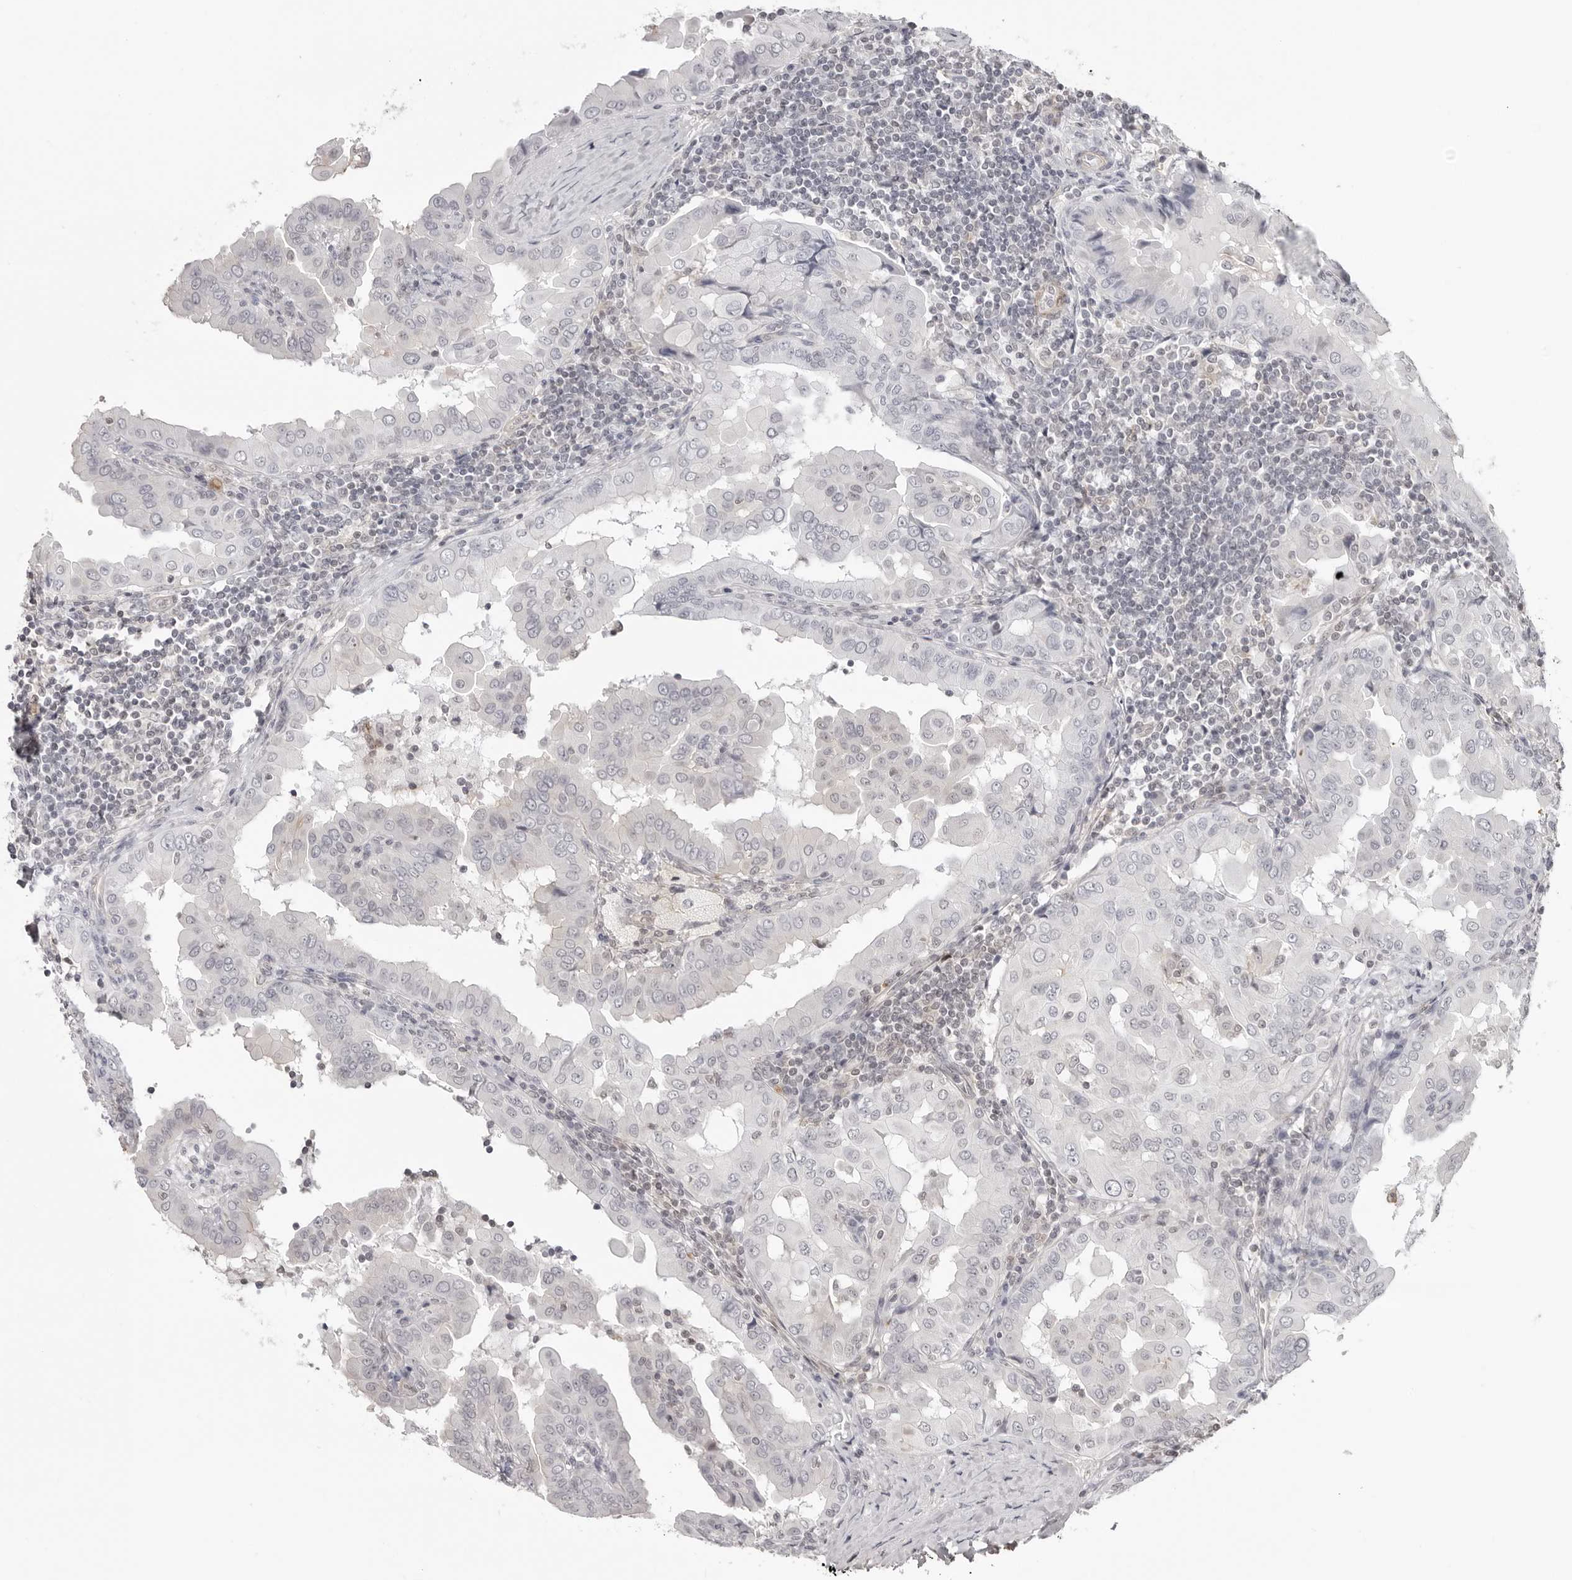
{"staining": {"intensity": "negative", "quantity": "none", "location": "none"}, "tissue": "thyroid cancer", "cell_type": "Tumor cells", "image_type": "cancer", "snomed": [{"axis": "morphology", "description": "Papillary adenocarcinoma, NOS"}, {"axis": "topography", "description": "Thyroid gland"}], "caption": "This is an IHC histopathology image of human thyroid cancer (papillary adenocarcinoma). There is no staining in tumor cells.", "gene": "UNK", "patient": {"sex": "male", "age": 33}}